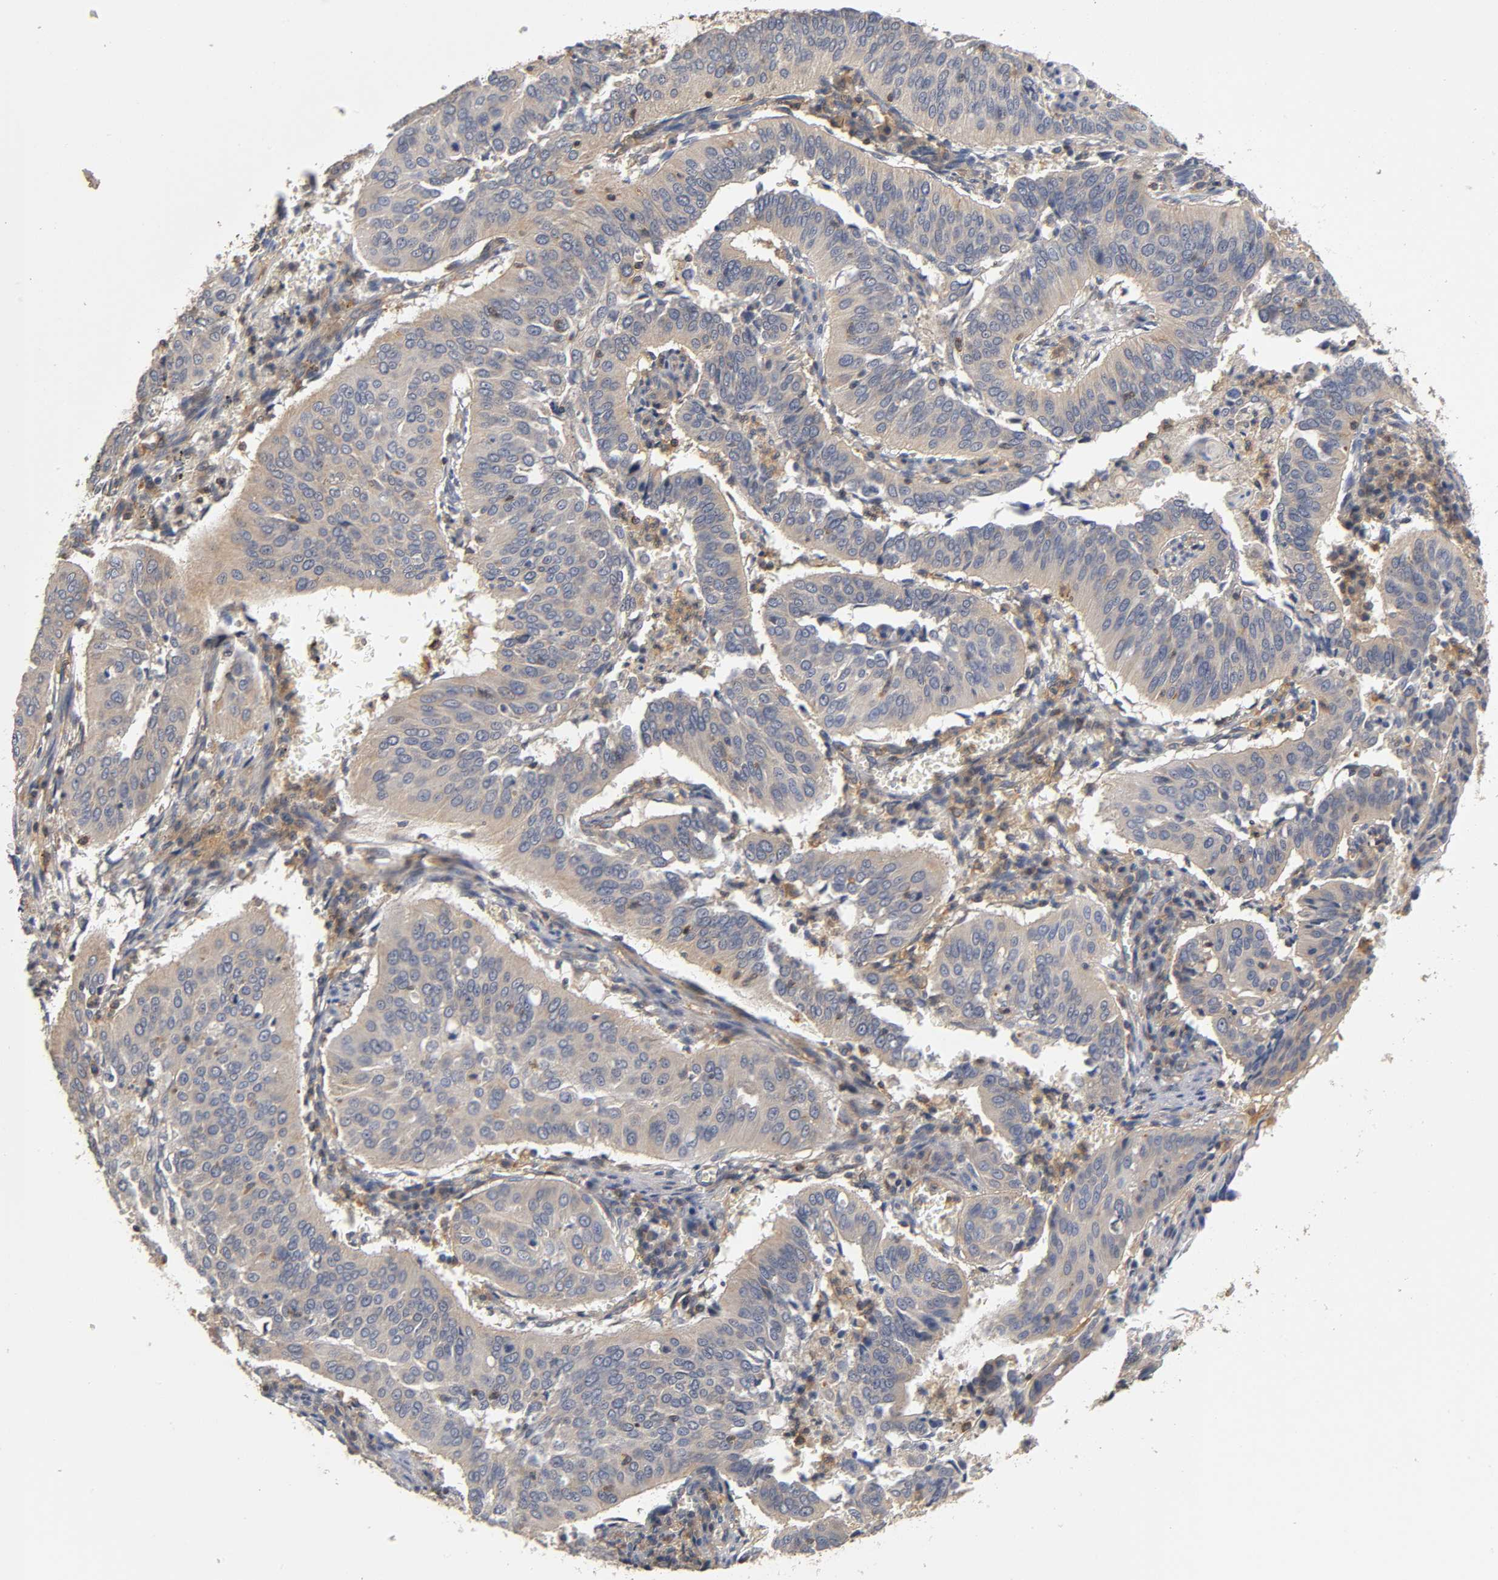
{"staining": {"intensity": "moderate", "quantity": ">75%", "location": "cytoplasmic/membranous"}, "tissue": "cervical cancer", "cell_type": "Tumor cells", "image_type": "cancer", "snomed": [{"axis": "morphology", "description": "Squamous cell carcinoma, NOS"}, {"axis": "topography", "description": "Cervix"}], "caption": "A histopathology image of cervical squamous cell carcinoma stained for a protein demonstrates moderate cytoplasmic/membranous brown staining in tumor cells.", "gene": "ACTR2", "patient": {"sex": "female", "age": 39}}